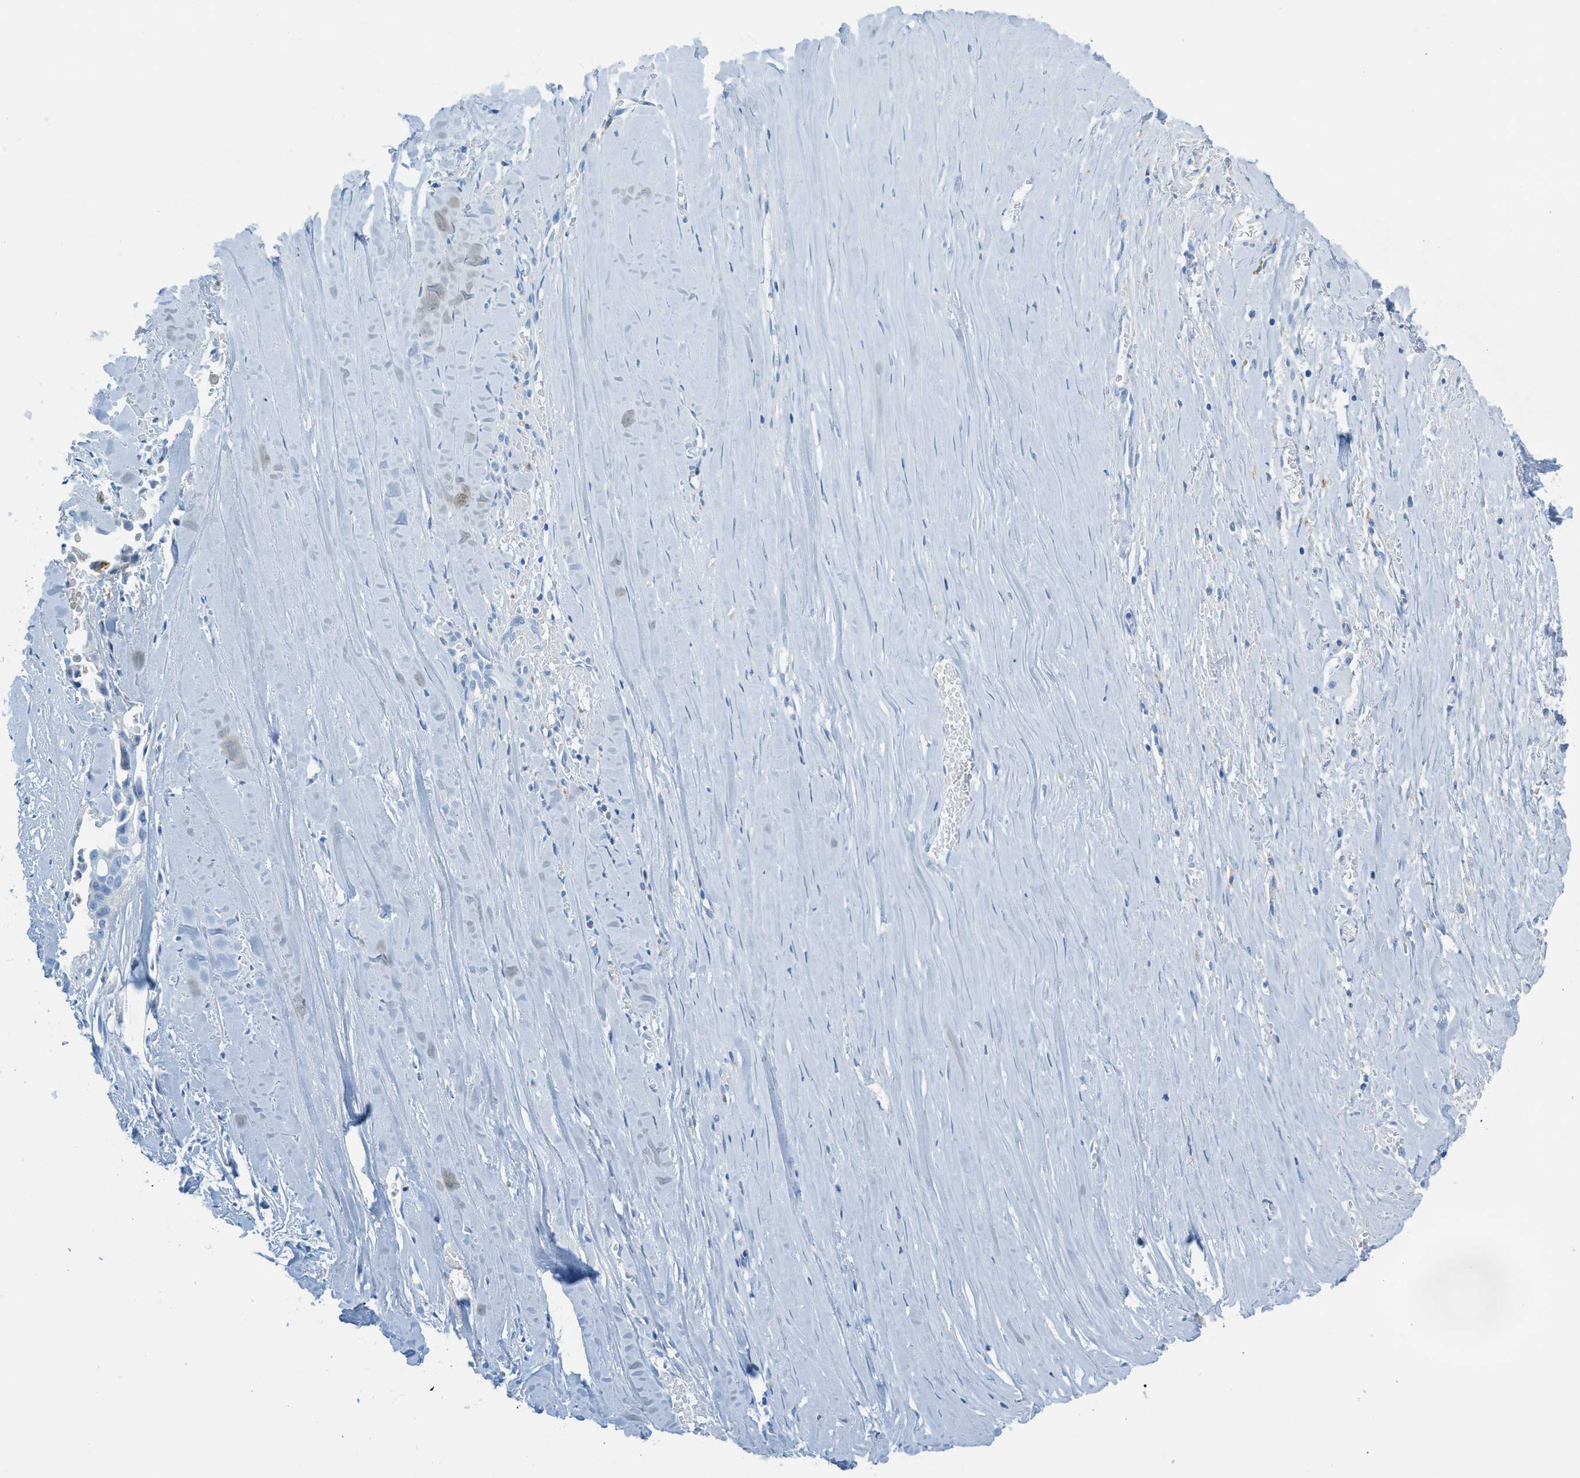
{"staining": {"intensity": "negative", "quantity": "none", "location": "none"}, "tissue": "liver cancer", "cell_type": "Tumor cells", "image_type": "cancer", "snomed": [{"axis": "morphology", "description": "Cholangiocarcinoma"}, {"axis": "topography", "description": "Liver"}], "caption": "This is an immunohistochemistry (IHC) photomicrograph of liver cholangiocarcinoma. There is no positivity in tumor cells.", "gene": "C21orf62", "patient": {"sex": "female", "age": 70}}